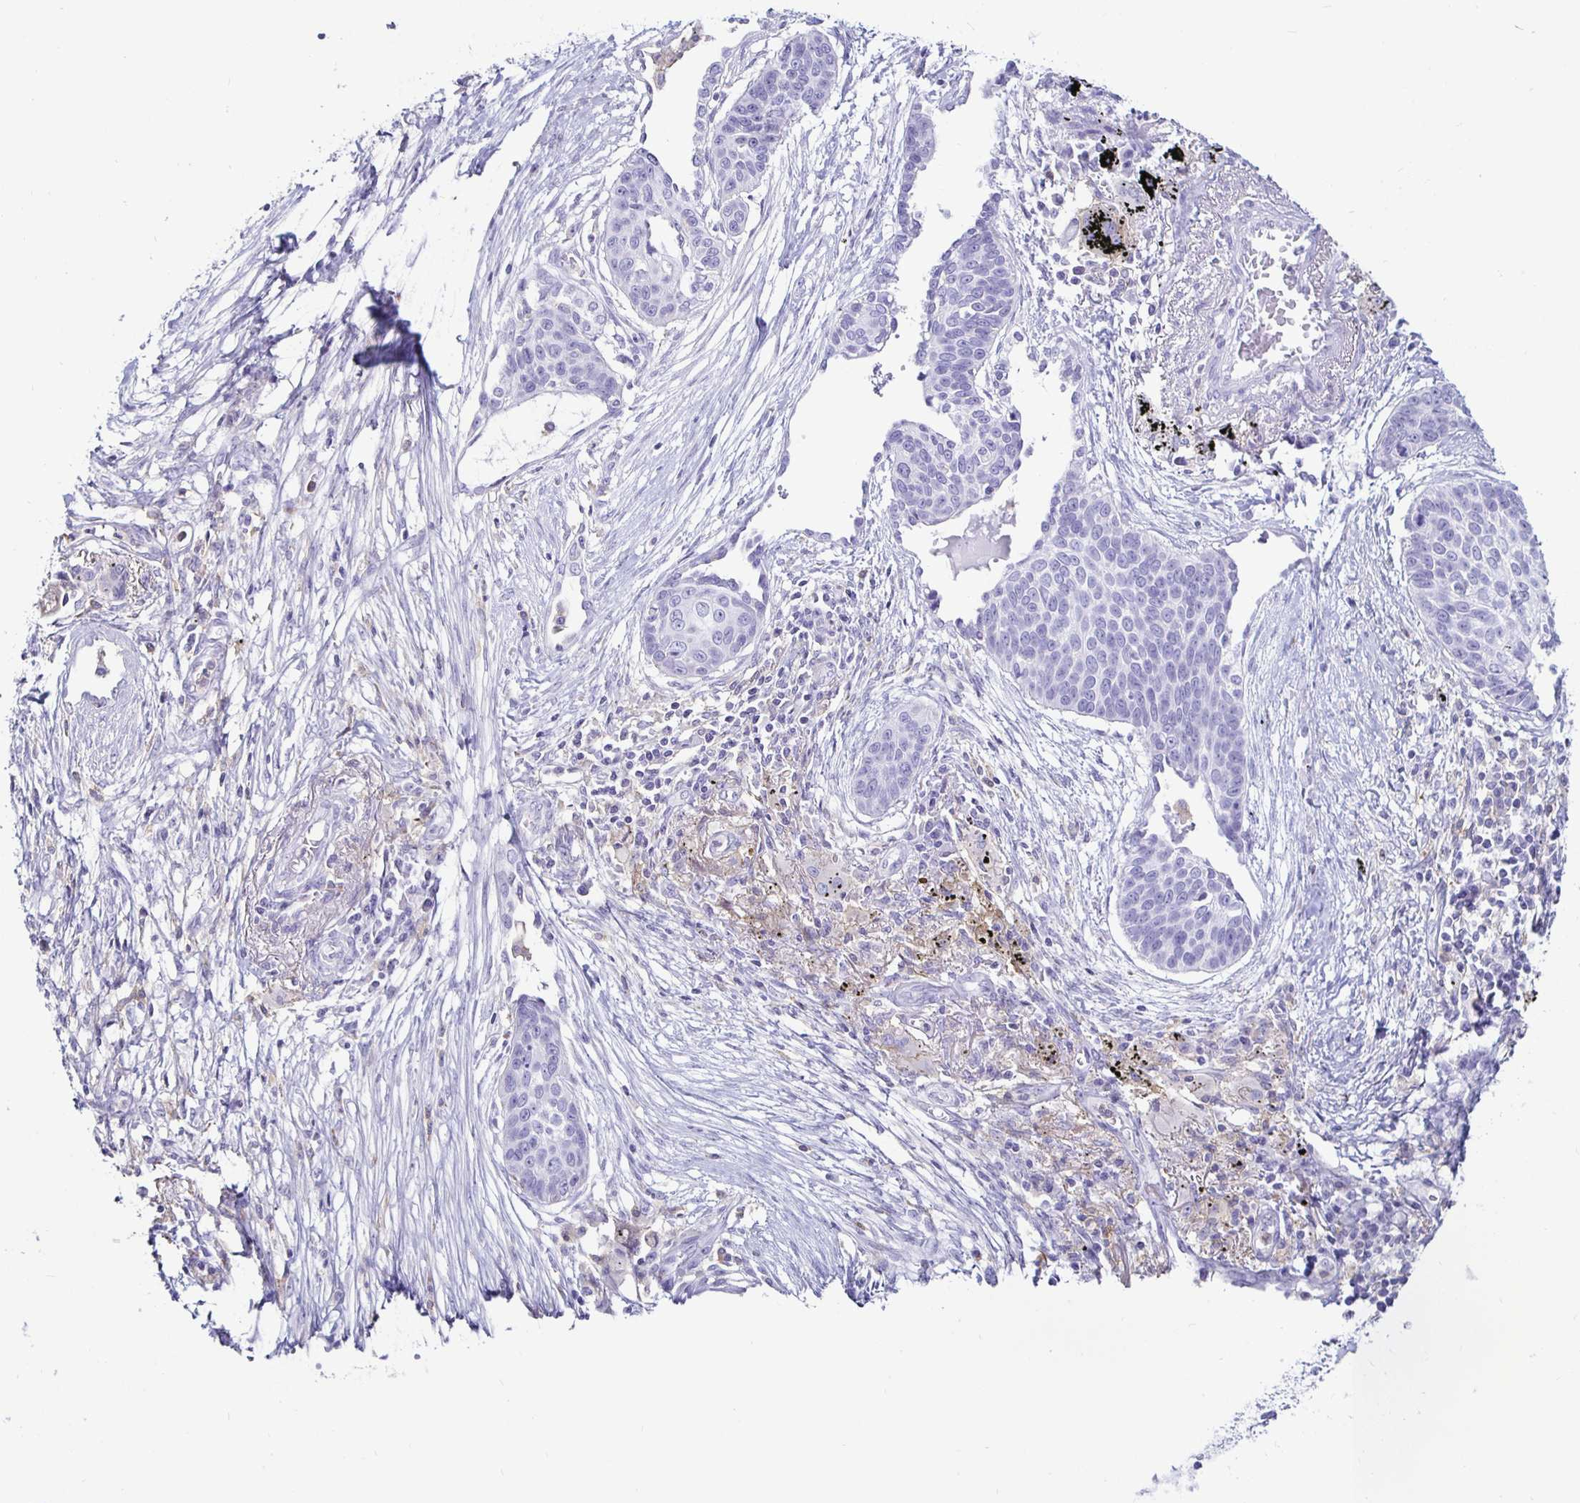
{"staining": {"intensity": "negative", "quantity": "none", "location": "none"}, "tissue": "lung cancer", "cell_type": "Tumor cells", "image_type": "cancer", "snomed": [{"axis": "morphology", "description": "Squamous cell carcinoma, NOS"}, {"axis": "topography", "description": "Lung"}], "caption": "Micrograph shows no protein expression in tumor cells of lung cancer (squamous cell carcinoma) tissue.", "gene": "SIRPA", "patient": {"sex": "male", "age": 71}}